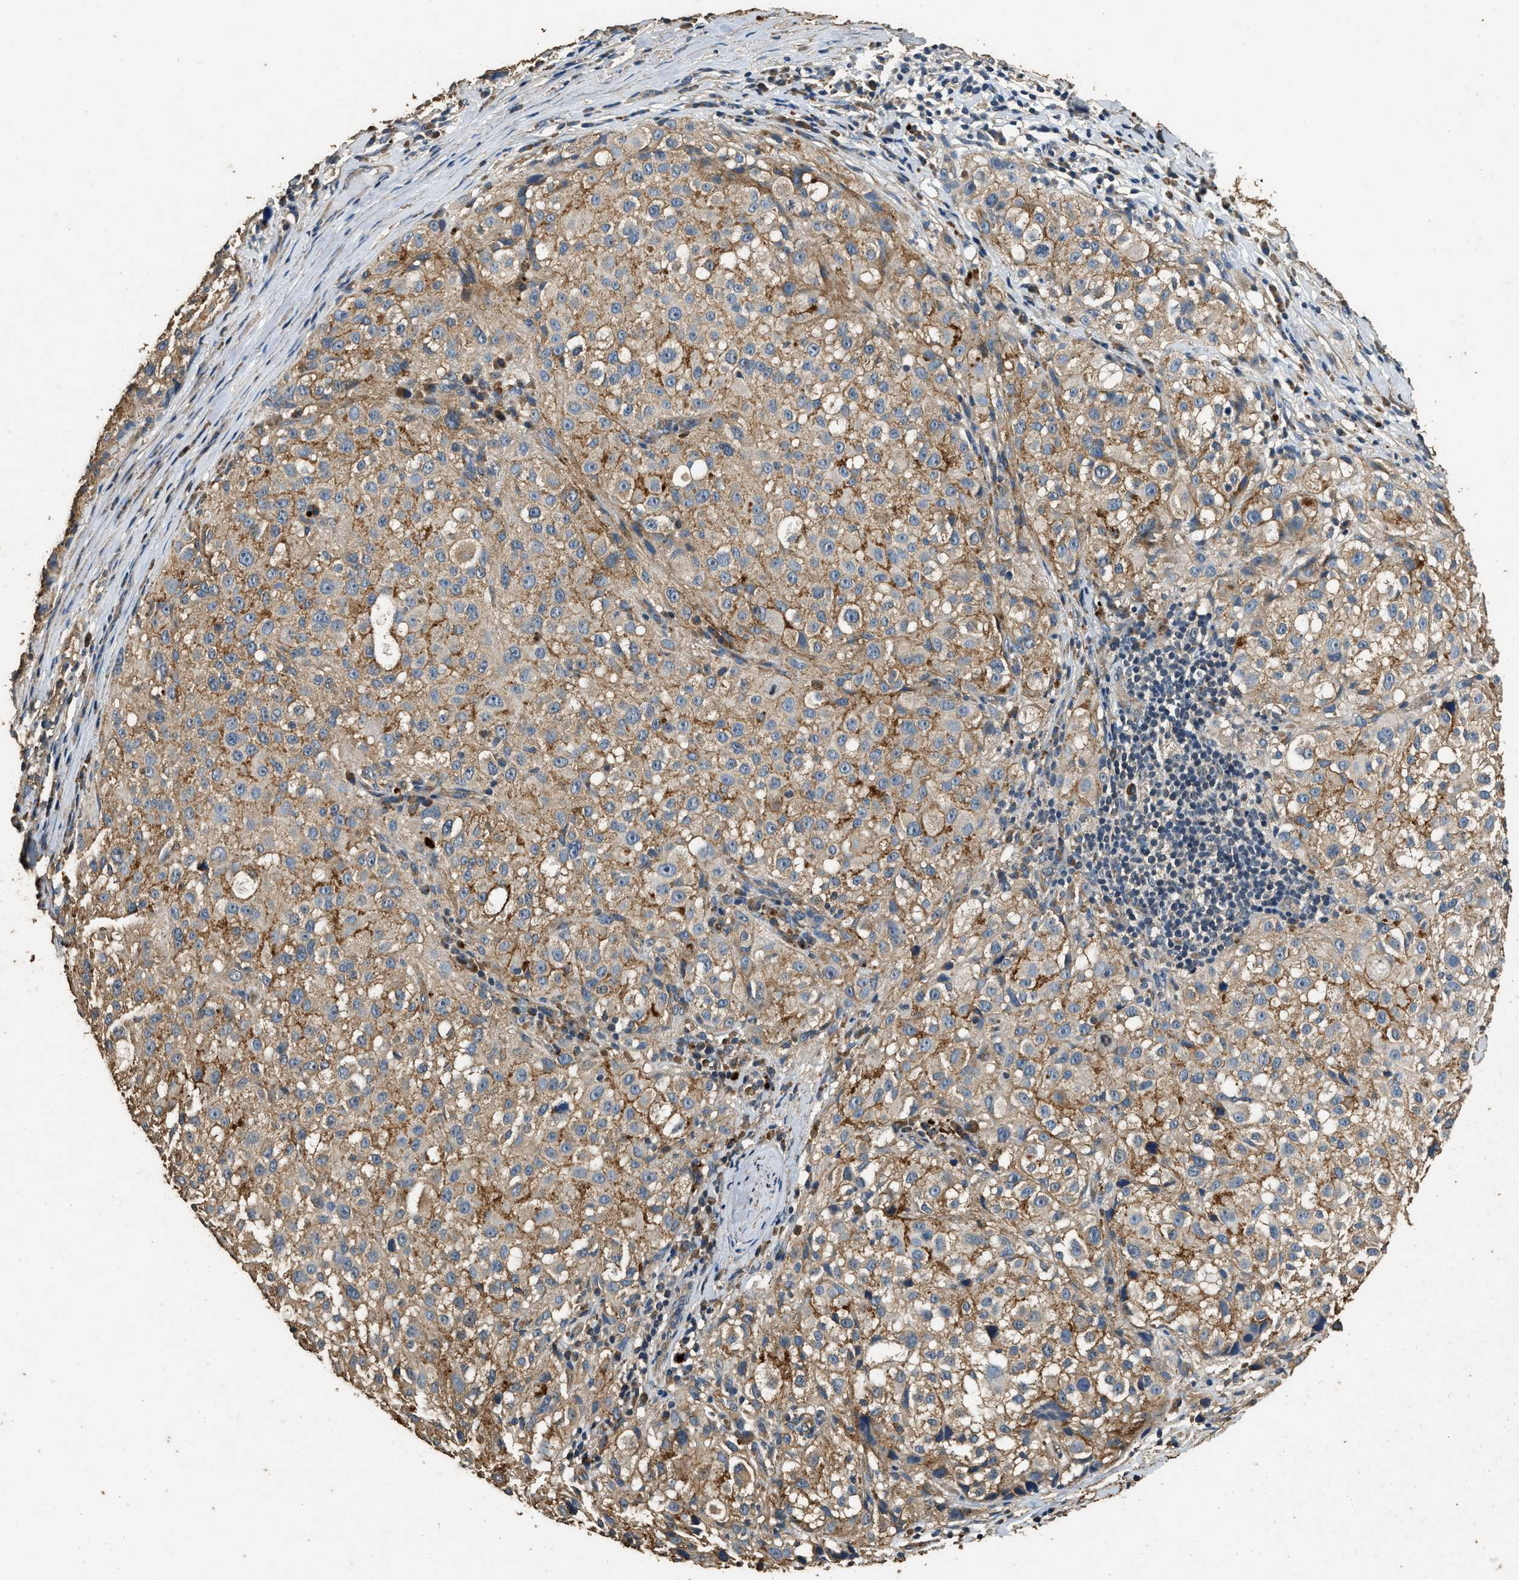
{"staining": {"intensity": "moderate", "quantity": ">75%", "location": "cytoplasmic/membranous"}, "tissue": "melanoma", "cell_type": "Tumor cells", "image_type": "cancer", "snomed": [{"axis": "morphology", "description": "Necrosis, NOS"}, {"axis": "morphology", "description": "Malignant melanoma, NOS"}, {"axis": "topography", "description": "Skin"}], "caption": "This is an image of immunohistochemistry (IHC) staining of malignant melanoma, which shows moderate staining in the cytoplasmic/membranous of tumor cells.", "gene": "MIB1", "patient": {"sex": "female", "age": 87}}